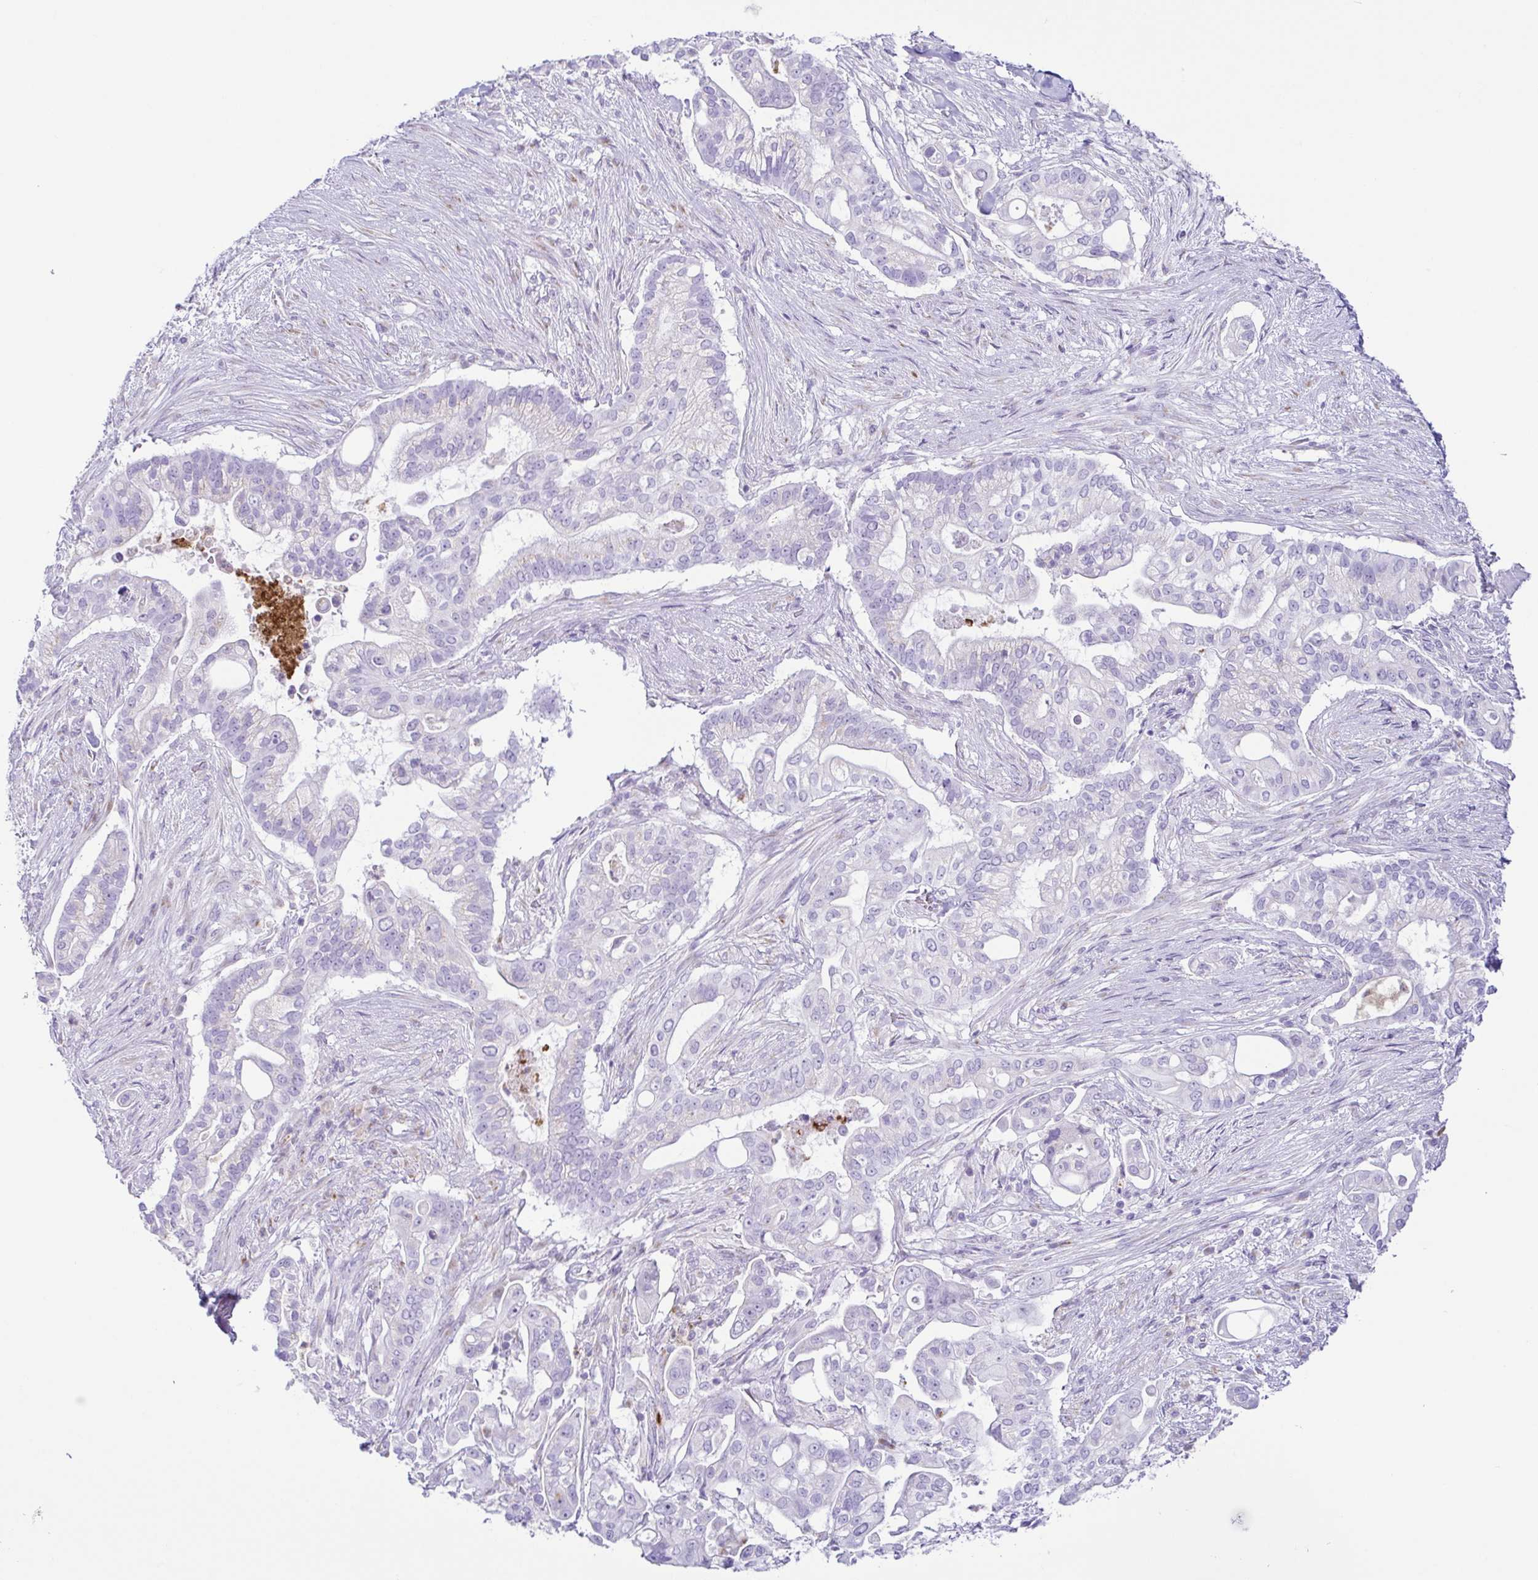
{"staining": {"intensity": "negative", "quantity": "none", "location": "none"}, "tissue": "pancreatic cancer", "cell_type": "Tumor cells", "image_type": "cancer", "snomed": [{"axis": "morphology", "description": "Adenocarcinoma, NOS"}, {"axis": "topography", "description": "Pancreas"}], "caption": "Immunohistochemistry image of neoplastic tissue: human pancreatic cancer (adenocarcinoma) stained with DAB (3,3'-diaminobenzidine) demonstrates no significant protein positivity in tumor cells.", "gene": "AZU1", "patient": {"sex": "female", "age": 69}}